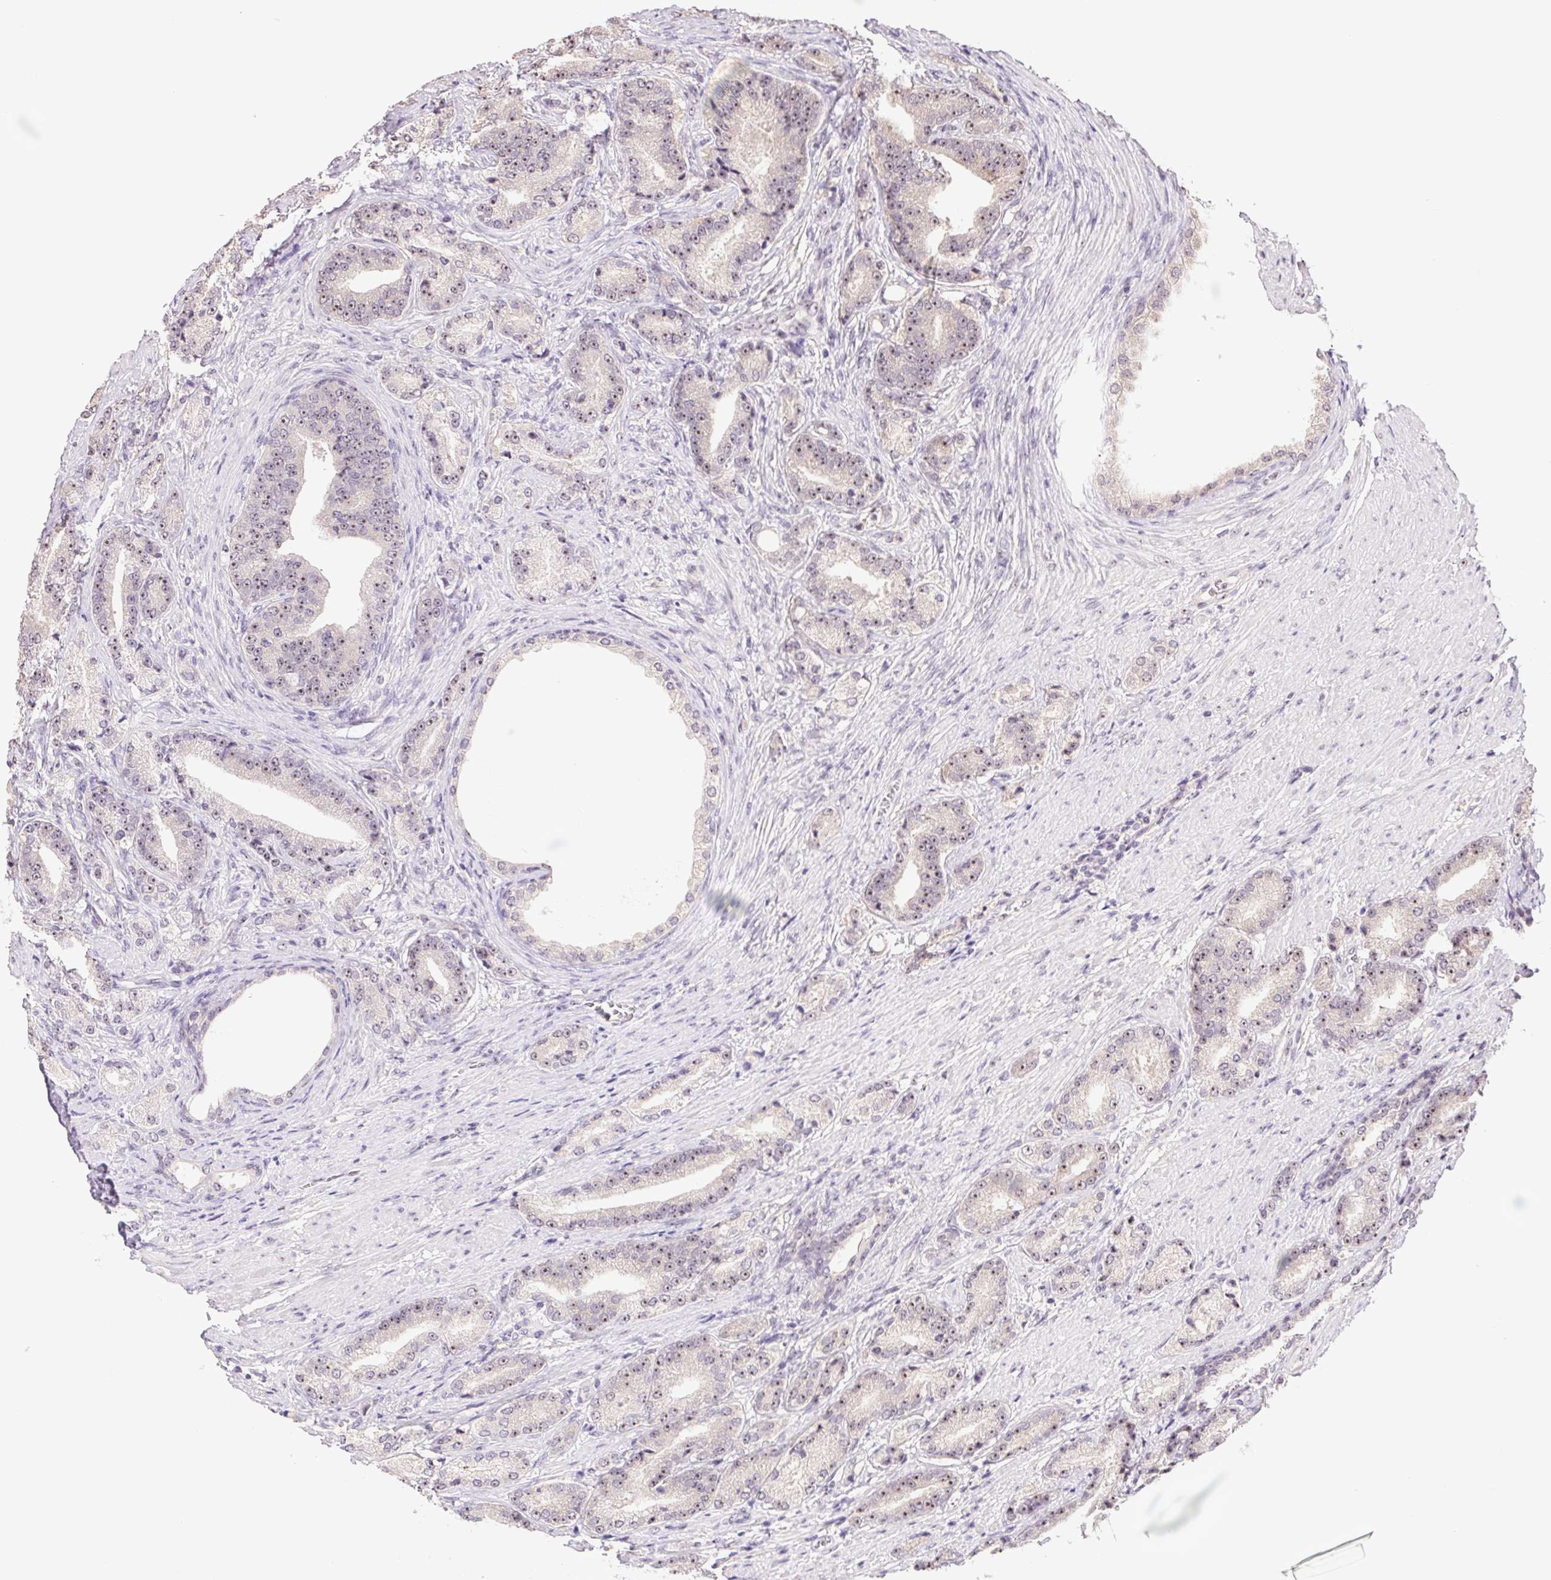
{"staining": {"intensity": "weak", "quantity": "25%-75%", "location": "nuclear"}, "tissue": "prostate cancer", "cell_type": "Tumor cells", "image_type": "cancer", "snomed": [{"axis": "morphology", "description": "Adenocarcinoma, High grade"}, {"axis": "topography", "description": "Prostate and seminal vesicle, NOS"}], "caption": "About 25%-75% of tumor cells in human adenocarcinoma (high-grade) (prostate) demonstrate weak nuclear protein positivity as visualized by brown immunohistochemical staining.", "gene": "BATF2", "patient": {"sex": "male", "age": 61}}